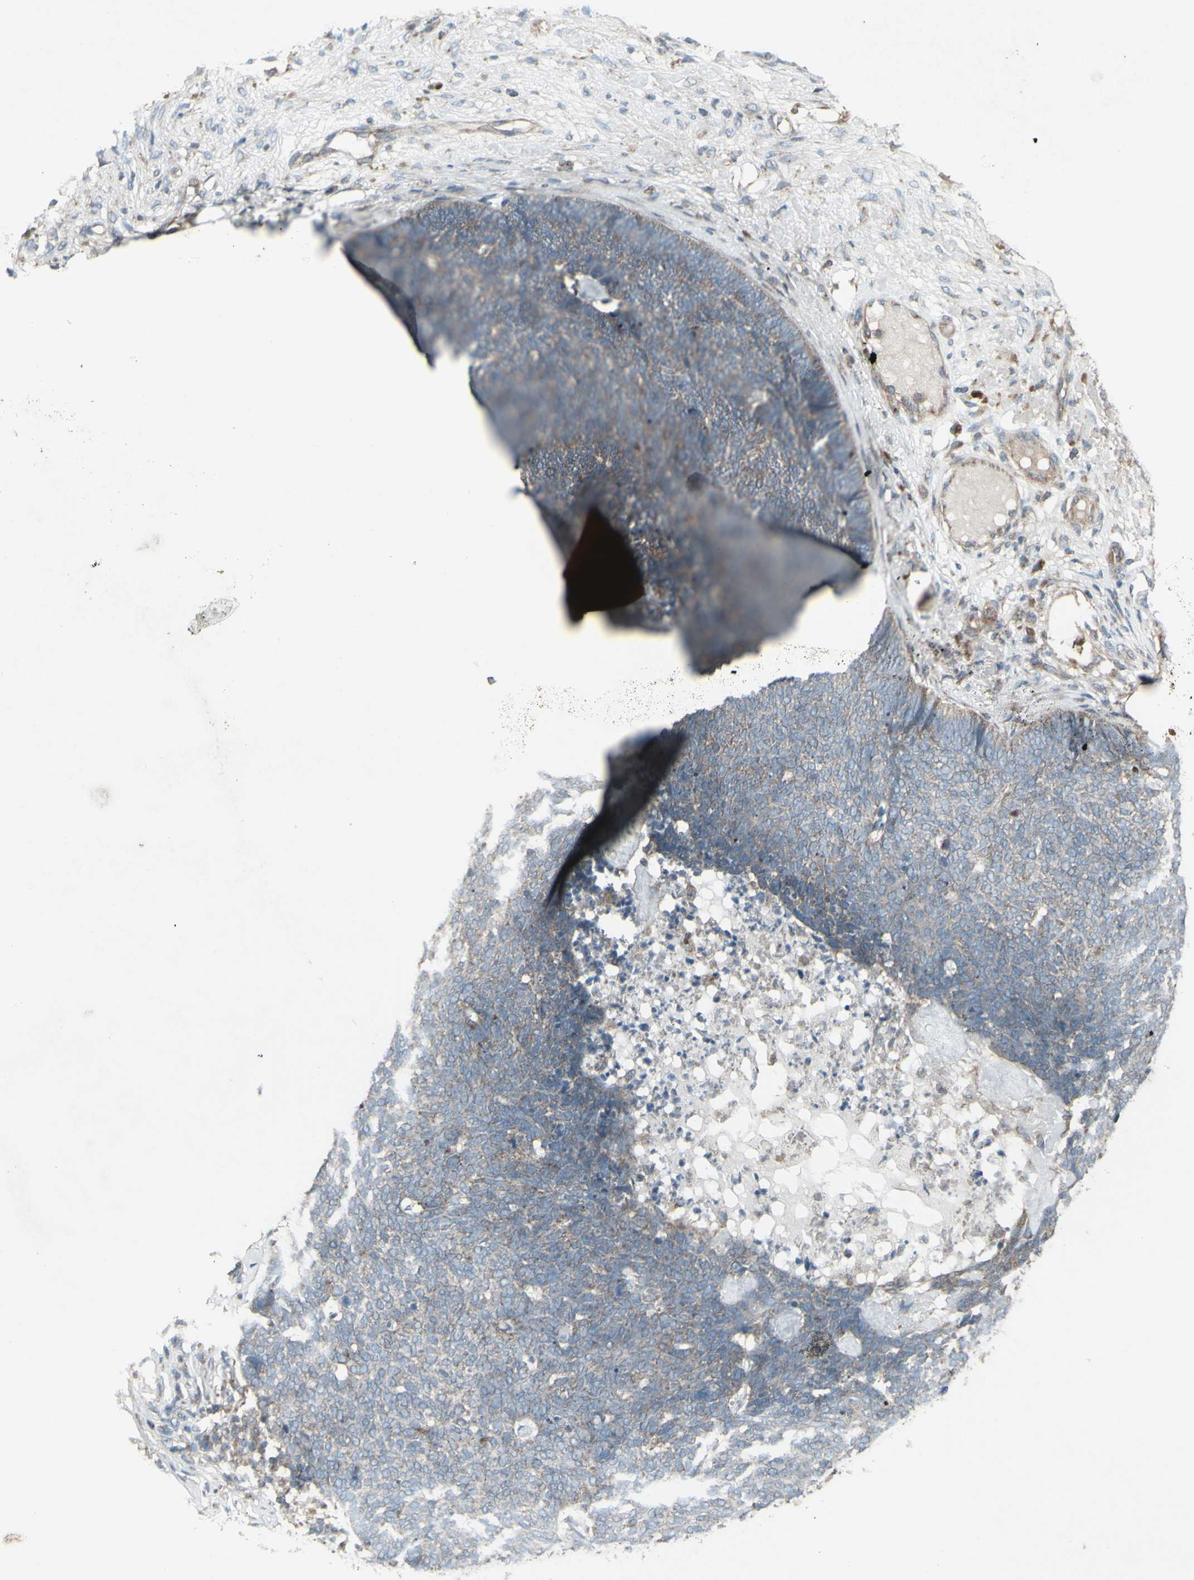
{"staining": {"intensity": "negative", "quantity": "none", "location": "none"}, "tissue": "skin cancer", "cell_type": "Tumor cells", "image_type": "cancer", "snomed": [{"axis": "morphology", "description": "Basal cell carcinoma"}, {"axis": "topography", "description": "Skin"}], "caption": "An immunohistochemistry image of skin cancer (basal cell carcinoma) is shown. There is no staining in tumor cells of skin cancer (basal cell carcinoma).", "gene": "SHC1", "patient": {"sex": "female", "age": 84}}